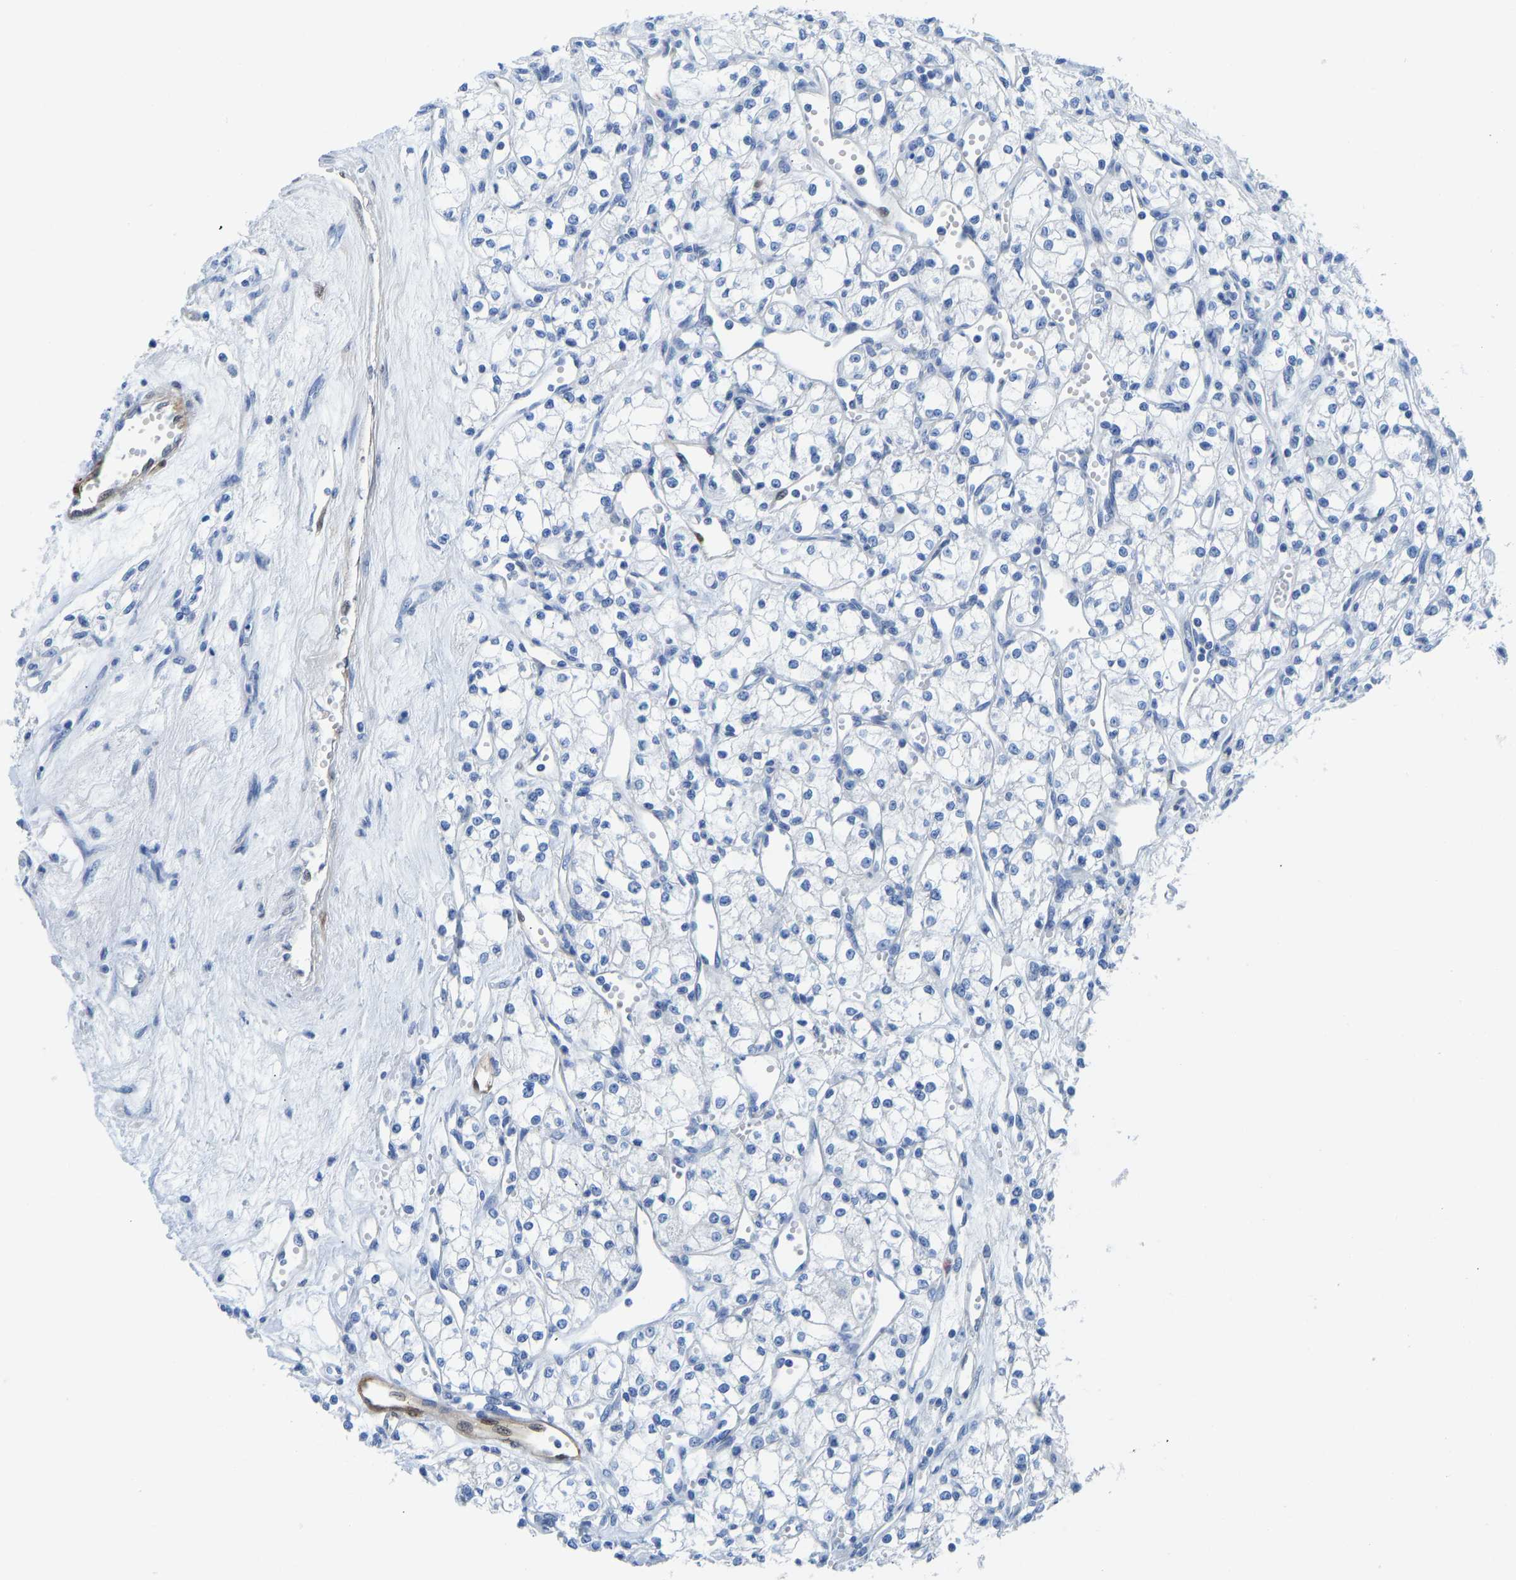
{"staining": {"intensity": "negative", "quantity": "none", "location": "none"}, "tissue": "renal cancer", "cell_type": "Tumor cells", "image_type": "cancer", "snomed": [{"axis": "morphology", "description": "Adenocarcinoma, NOS"}, {"axis": "topography", "description": "Kidney"}], "caption": "The histopathology image displays no significant staining in tumor cells of renal cancer (adenocarcinoma).", "gene": "NKAIN3", "patient": {"sex": "male", "age": 59}}